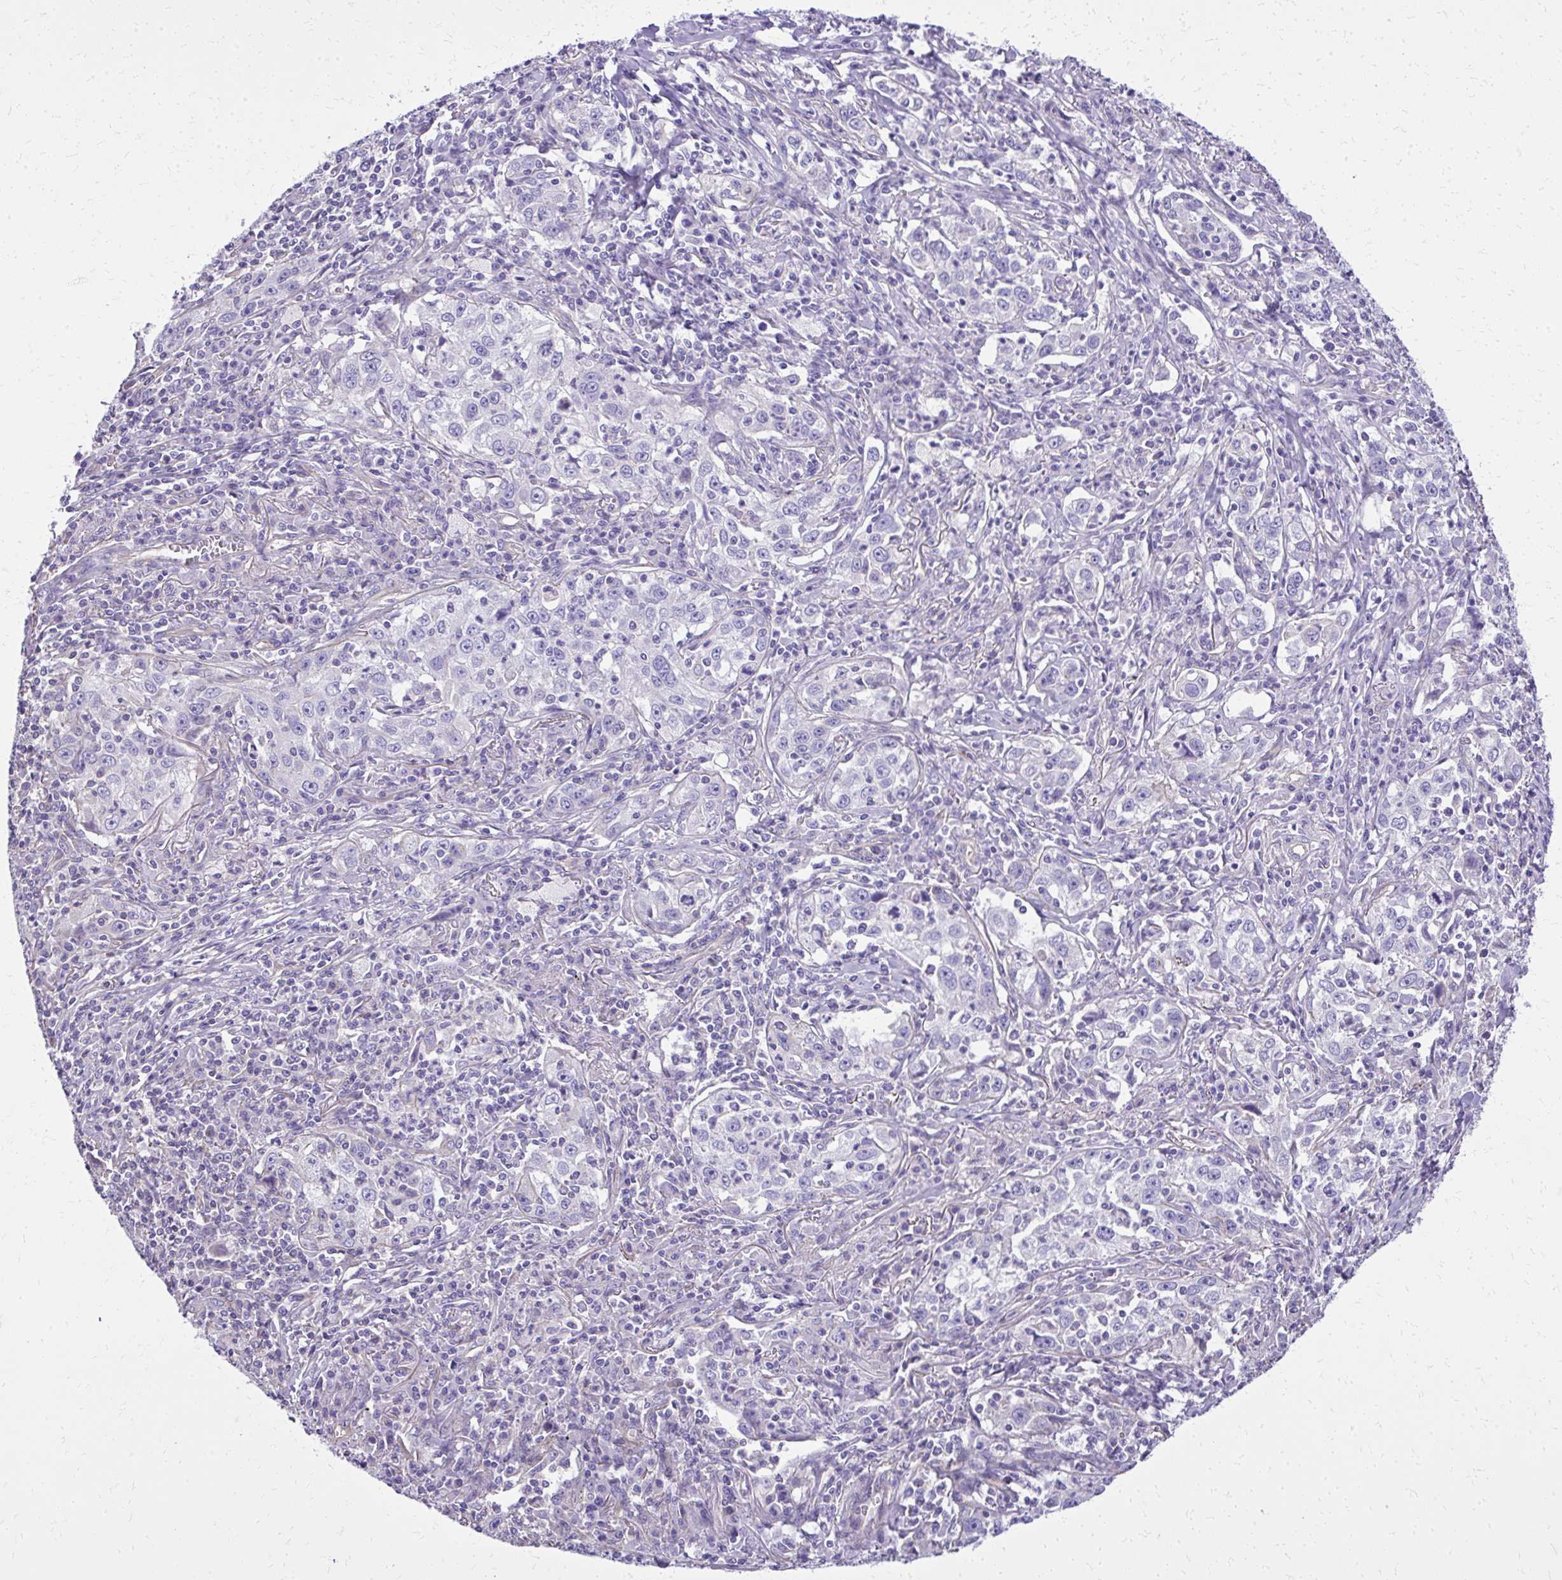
{"staining": {"intensity": "negative", "quantity": "none", "location": "none"}, "tissue": "lung cancer", "cell_type": "Tumor cells", "image_type": "cancer", "snomed": [{"axis": "morphology", "description": "Squamous cell carcinoma, NOS"}, {"axis": "topography", "description": "Lung"}], "caption": "The micrograph shows no significant positivity in tumor cells of lung cancer.", "gene": "RUNDC3B", "patient": {"sex": "male", "age": 71}}